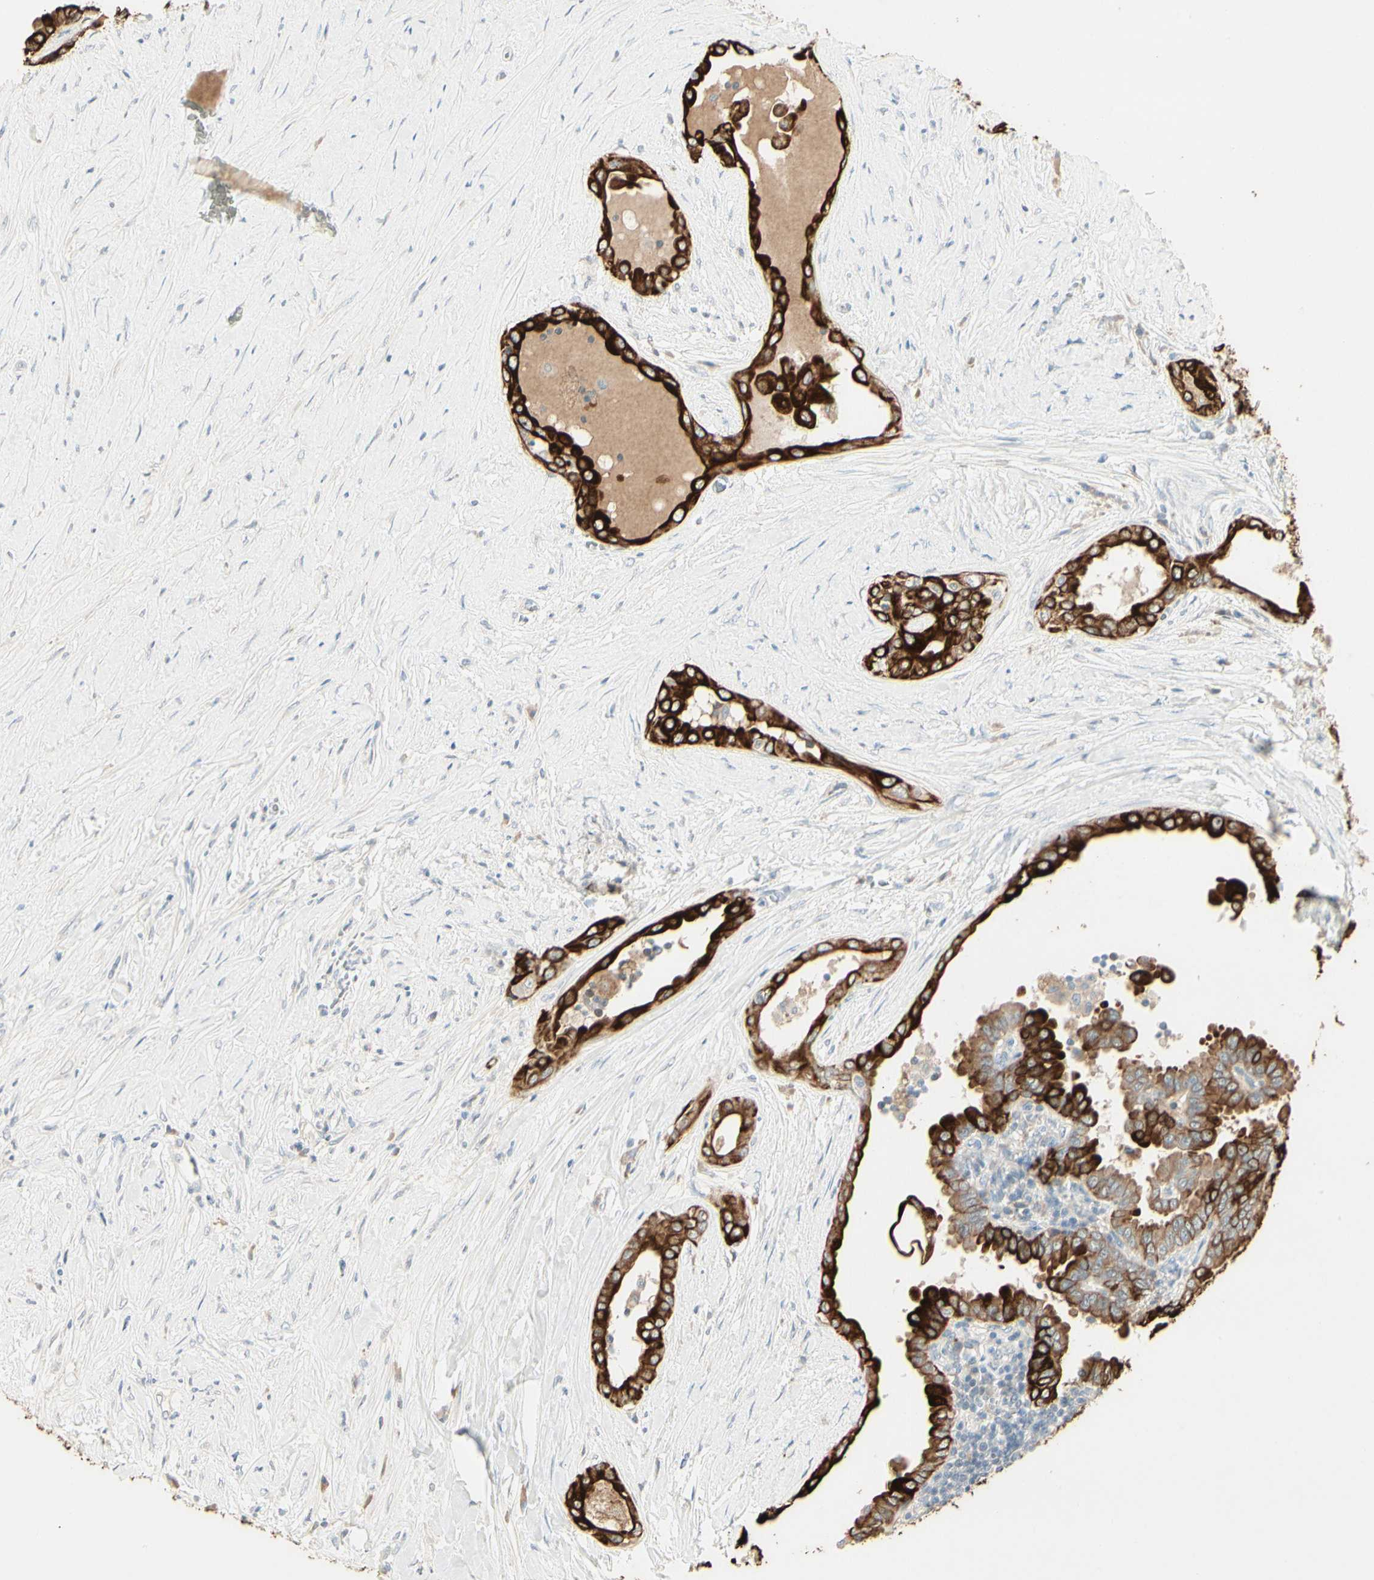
{"staining": {"intensity": "strong", "quantity": ">75%", "location": "cytoplasmic/membranous"}, "tissue": "thyroid cancer", "cell_type": "Tumor cells", "image_type": "cancer", "snomed": [{"axis": "morphology", "description": "Papillary adenocarcinoma, NOS"}, {"axis": "topography", "description": "Thyroid gland"}], "caption": "Protein staining exhibits strong cytoplasmic/membranous positivity in approximately >75% of tumor cells in thyroid cancer.", "gene": "SKIL", "patient": {"sex": "male", "age": 33}}